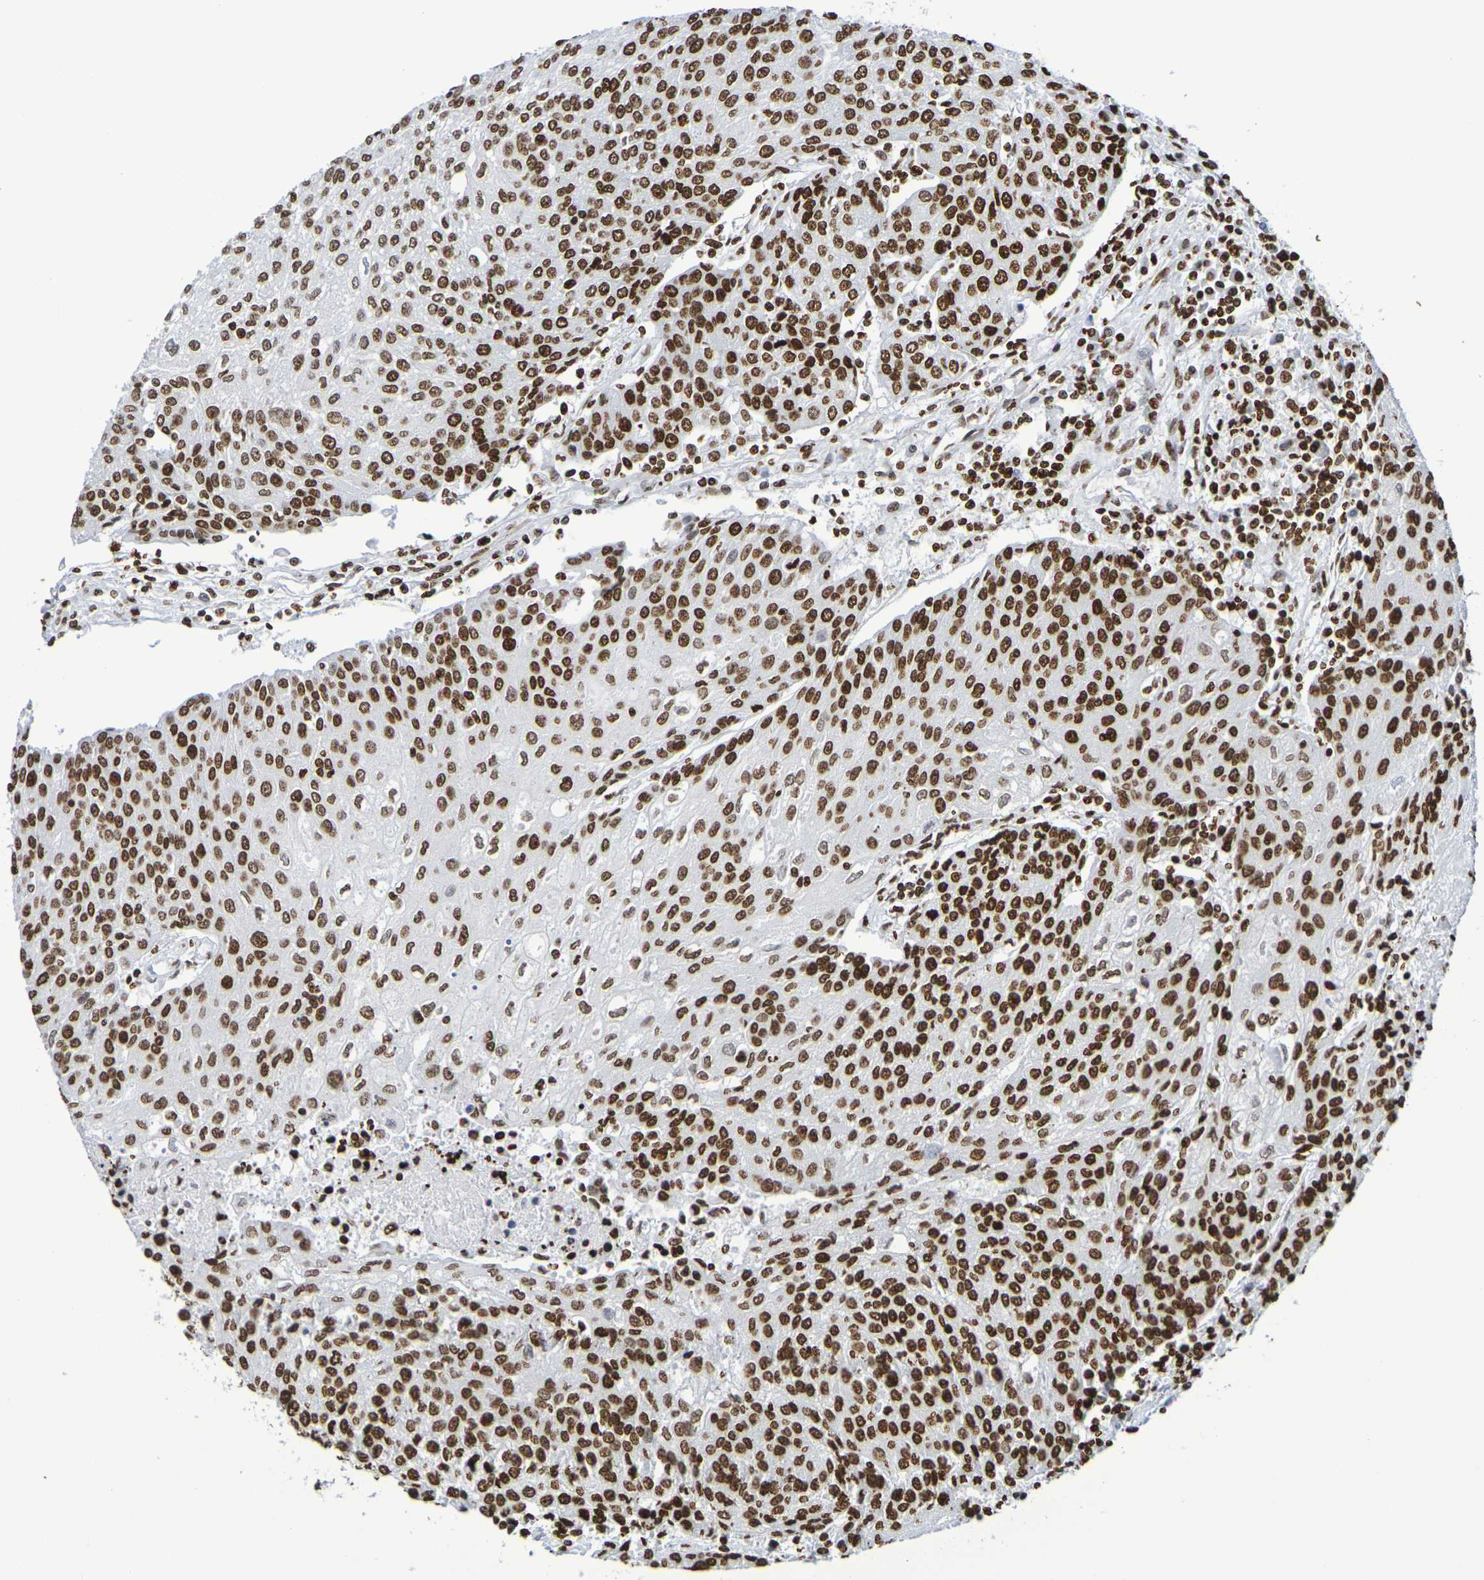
{"staining": {"intensity": "strong", "quantity": ">75%", "location": "nuclear"}, "tissue": "urothelial cancer", "cell_type": "Tumor cells", "image_type": "cancer", "snomed": [{"axis": "morphology", "description": "Urothelial carcinoma, High grade"}, {"axis": "topography", "description": "Urinary bladder"}], "caption": "Immunohistochemical staining of high-grade urothelial carcinoma reveals high levels of strong nuclear positivity in about >75% of tumor cells. (Brightfield microscopy of DAB IHC at high magnification).", "gene": "H1-5", "patient": {"sex": "female", "age": 85}}